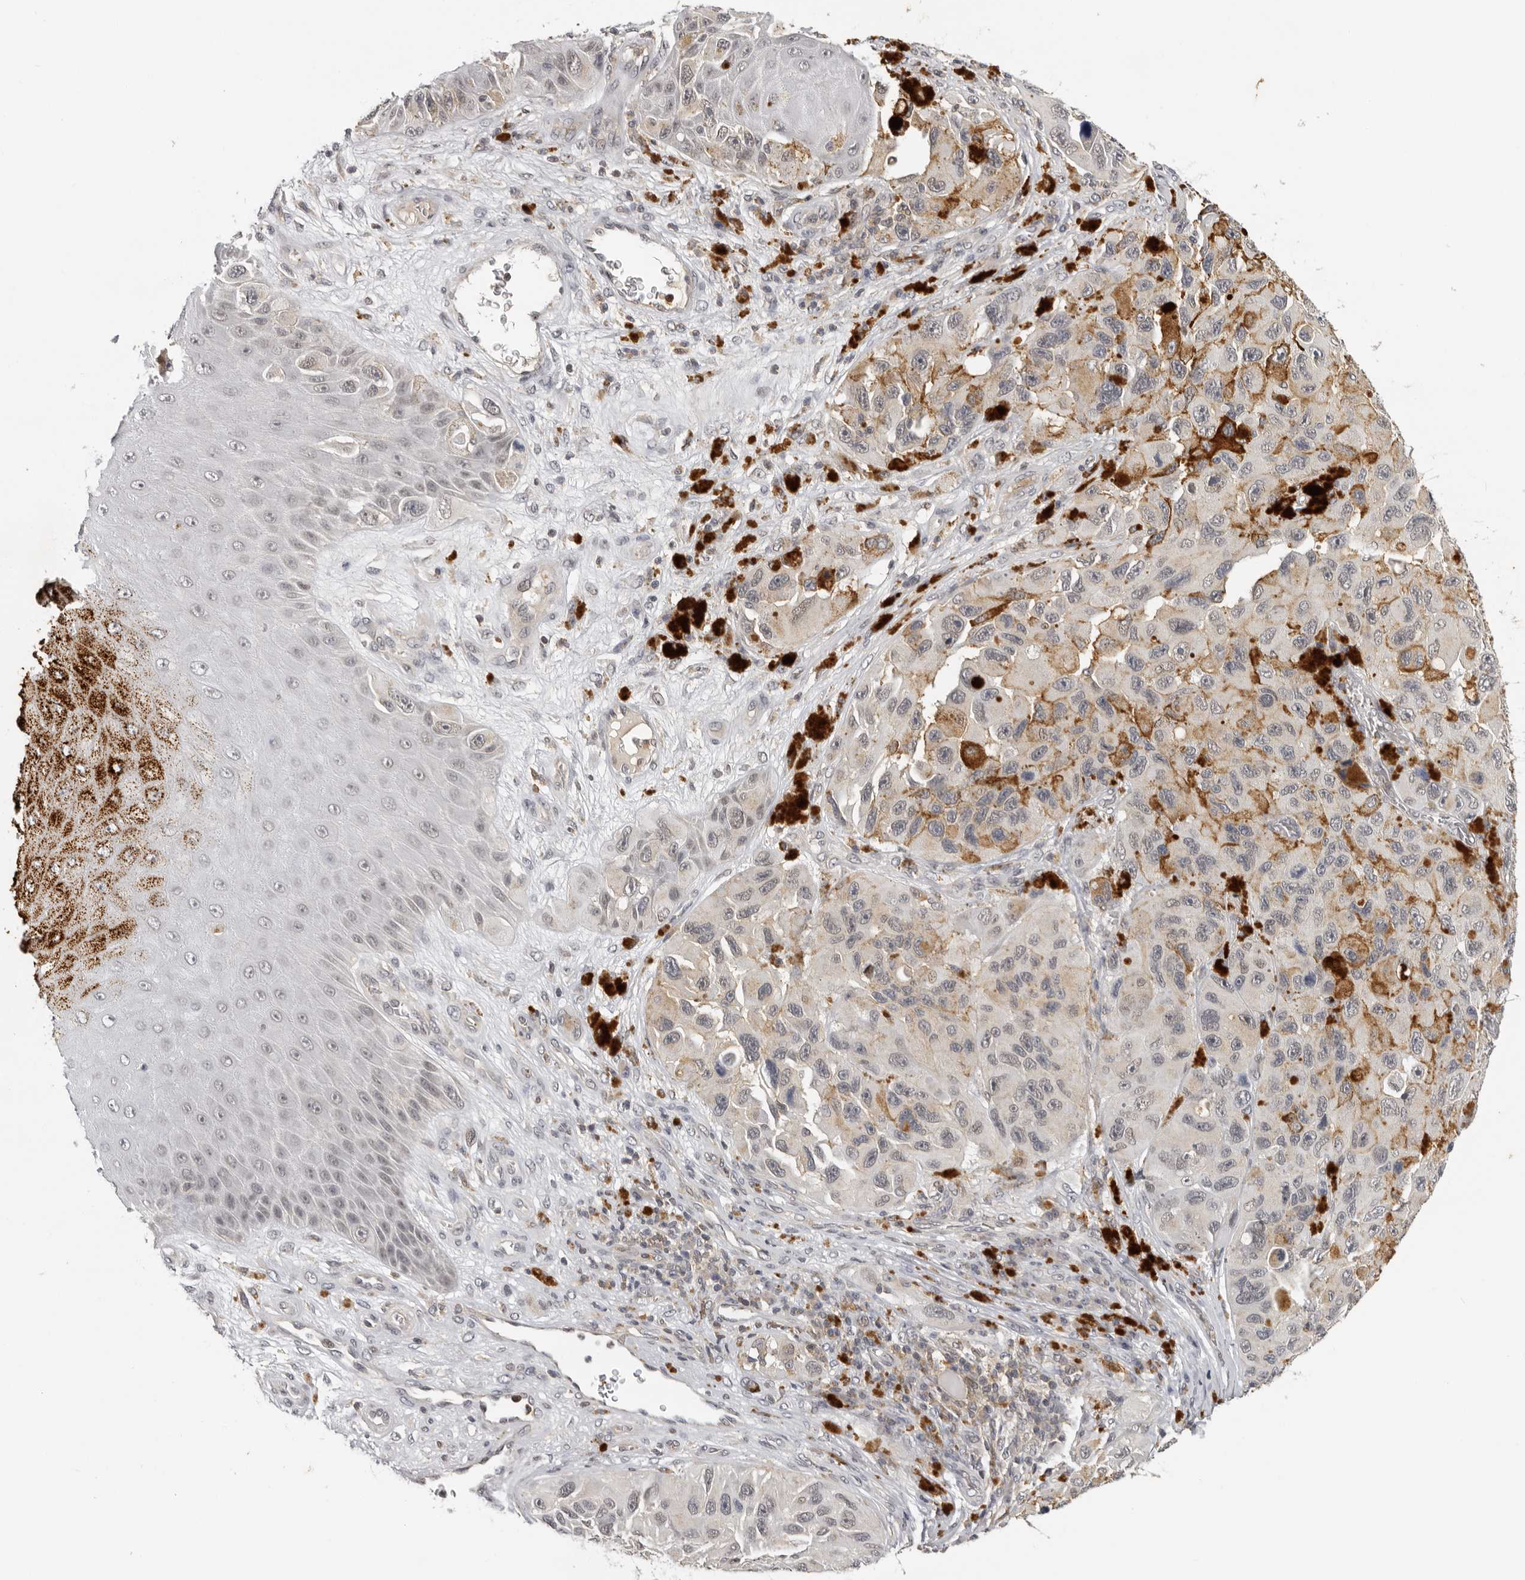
{"staining": {"intensity": "negative", "quantity": "none", "location": "none"}, "tissue": "melanoma", "cell_type": "Tumor cells", "image_type": "cancer", "snomed": [{"axis": "morphology", "description": "Malignant melanoma, NOS"}, {"axis": "topography", "description": "Skin"}], "caption": "This image is of melanoma stained with IHC to label a protein in brown with the nuclei are counter-stained blue. There is no expression in tumor cells.", "gene": "KIF2B", "patient": {"sex": "female", "age": 73}}